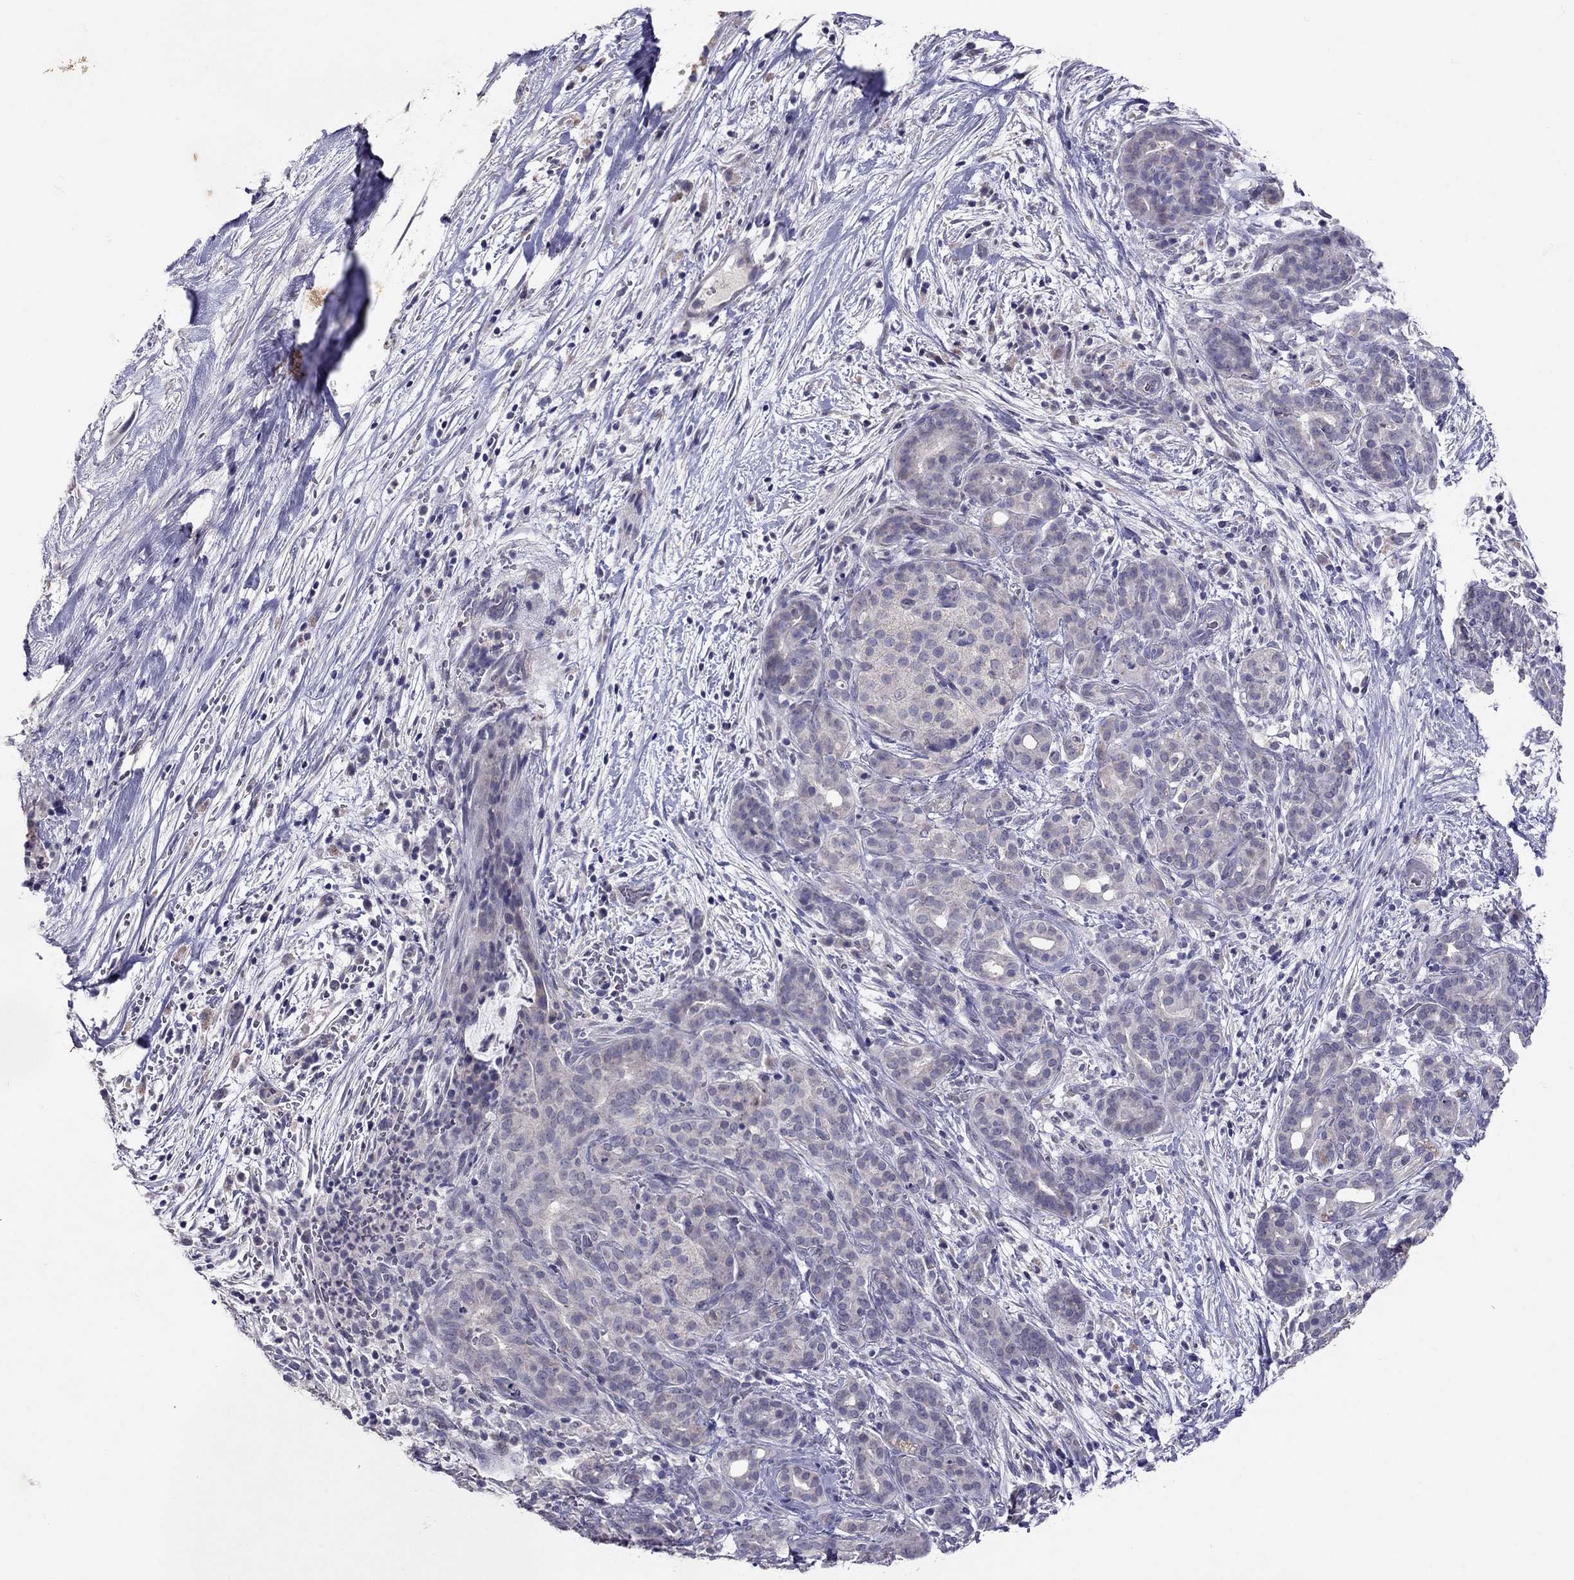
{"staining": {"intensity": "negative", "quantity": "none", "location": "none"}, "tissue": "pancreatic cancer", "cell_type": "Tumor cells", "image_type": "cancer", "snomed": [{"axis": "morphology", "description": "Adenocarcinoma, NOS"}, {"axis": "topography", "description": "Pancreas"}], "caption": "A micrograph of pancreatic cancer (adenocarcinoma) stained for a protein shows no brown staining in tumor cells.", "gene": "FST", "patient": {"sex": "male", "age": 44}}